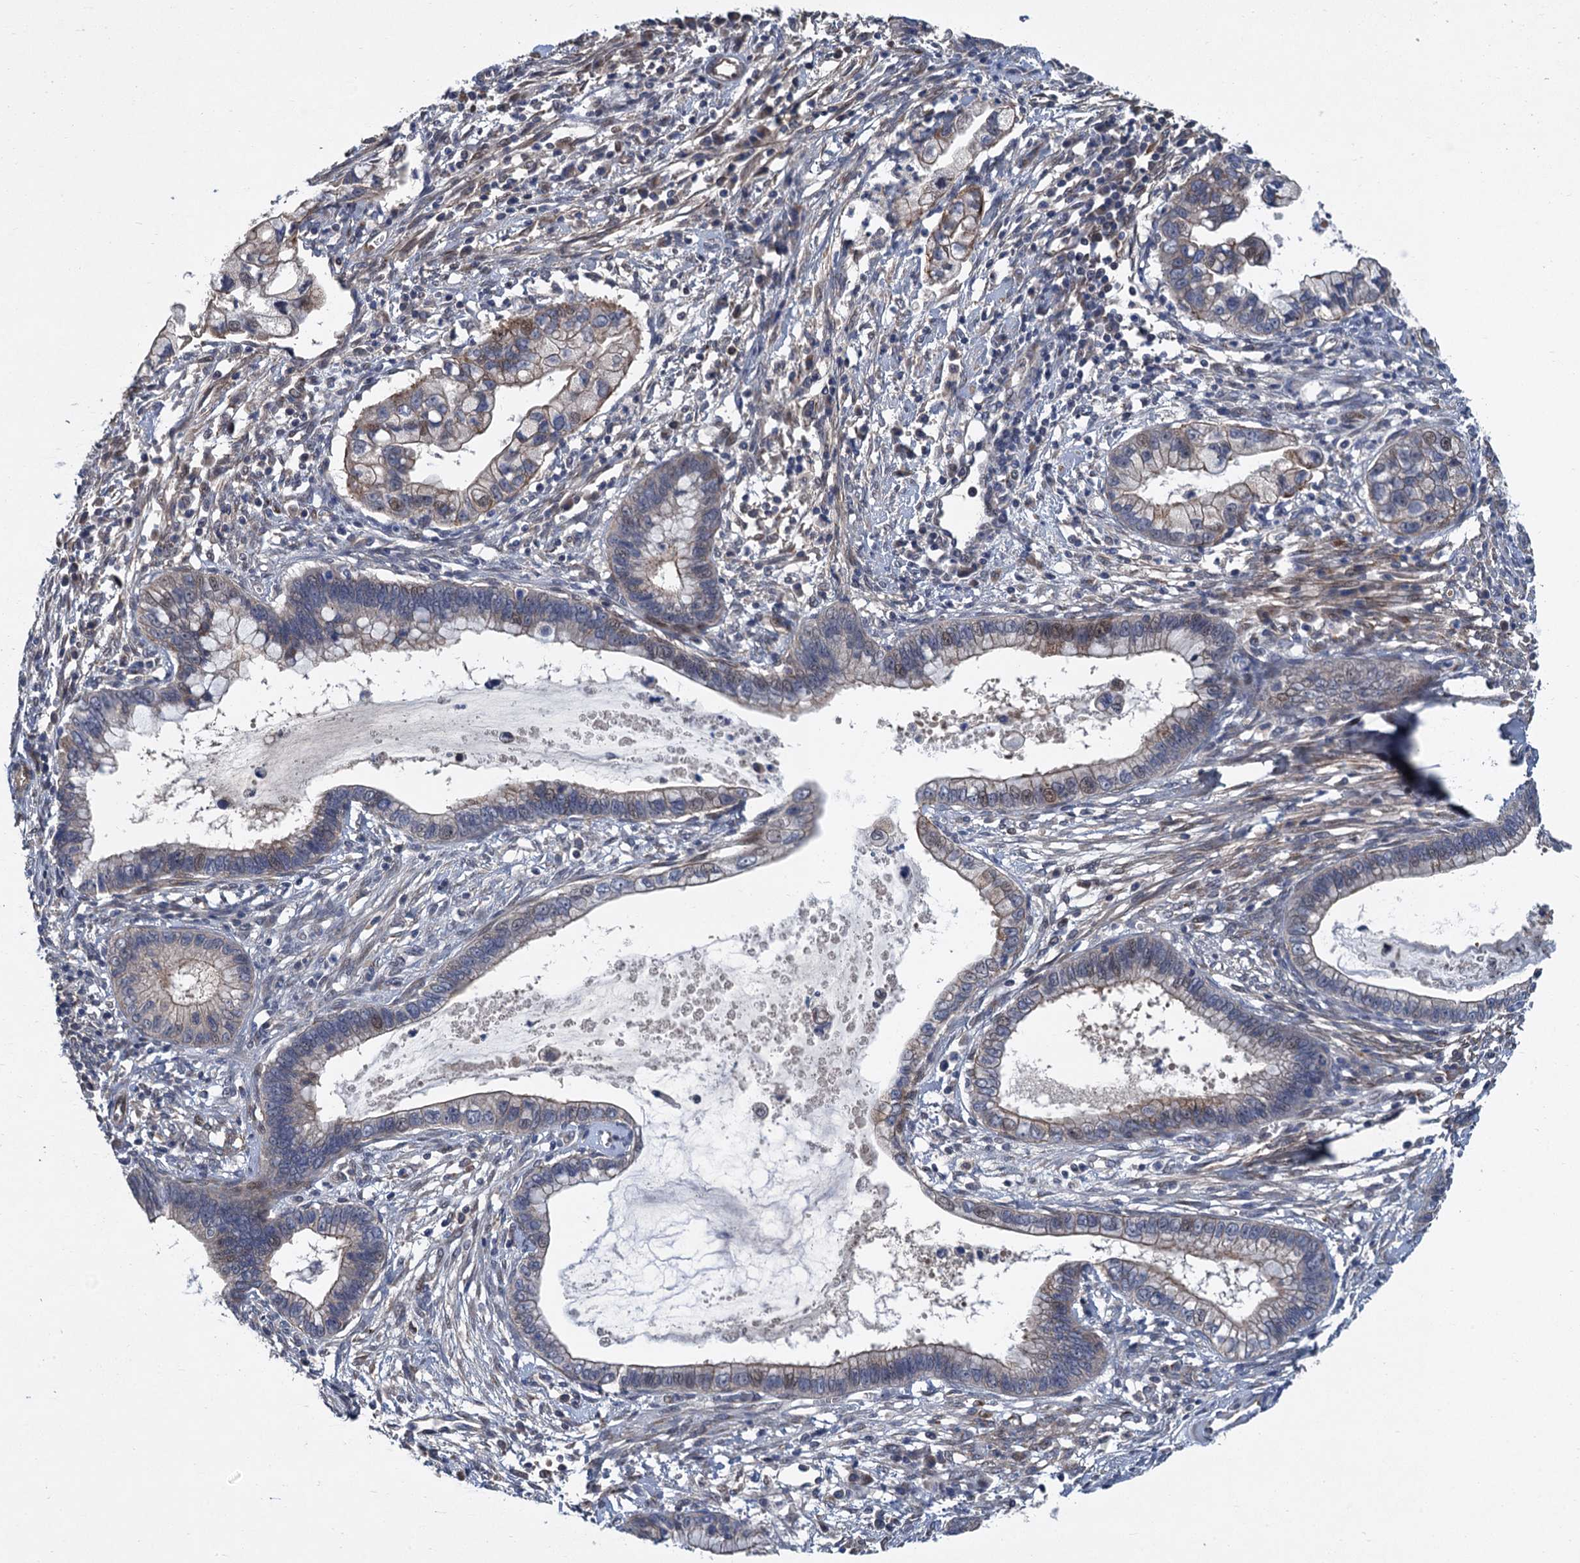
{"staining": {"intensity": "weak", "quantity": ">75%", "location": "cytoplasmic/membranous"}, "tissue": "cervical cancer", "cell_type": "Tumor cells", "image_type": "cancer", "snomed": [{"axis": "morphology", "description": "Adenocarcinoma, NOS"}, {"axis": "topography", "description": "Cervix"}], "caption": "There is low levels of weak cytoplasmic/membranous staining in tumor cells of cervical cancer (adenocarcinoma), as demonstrated by immunohistochemical staining (brown color).", "gene": "TRAF7", "patient": {"sex": "female", "age": 44}}